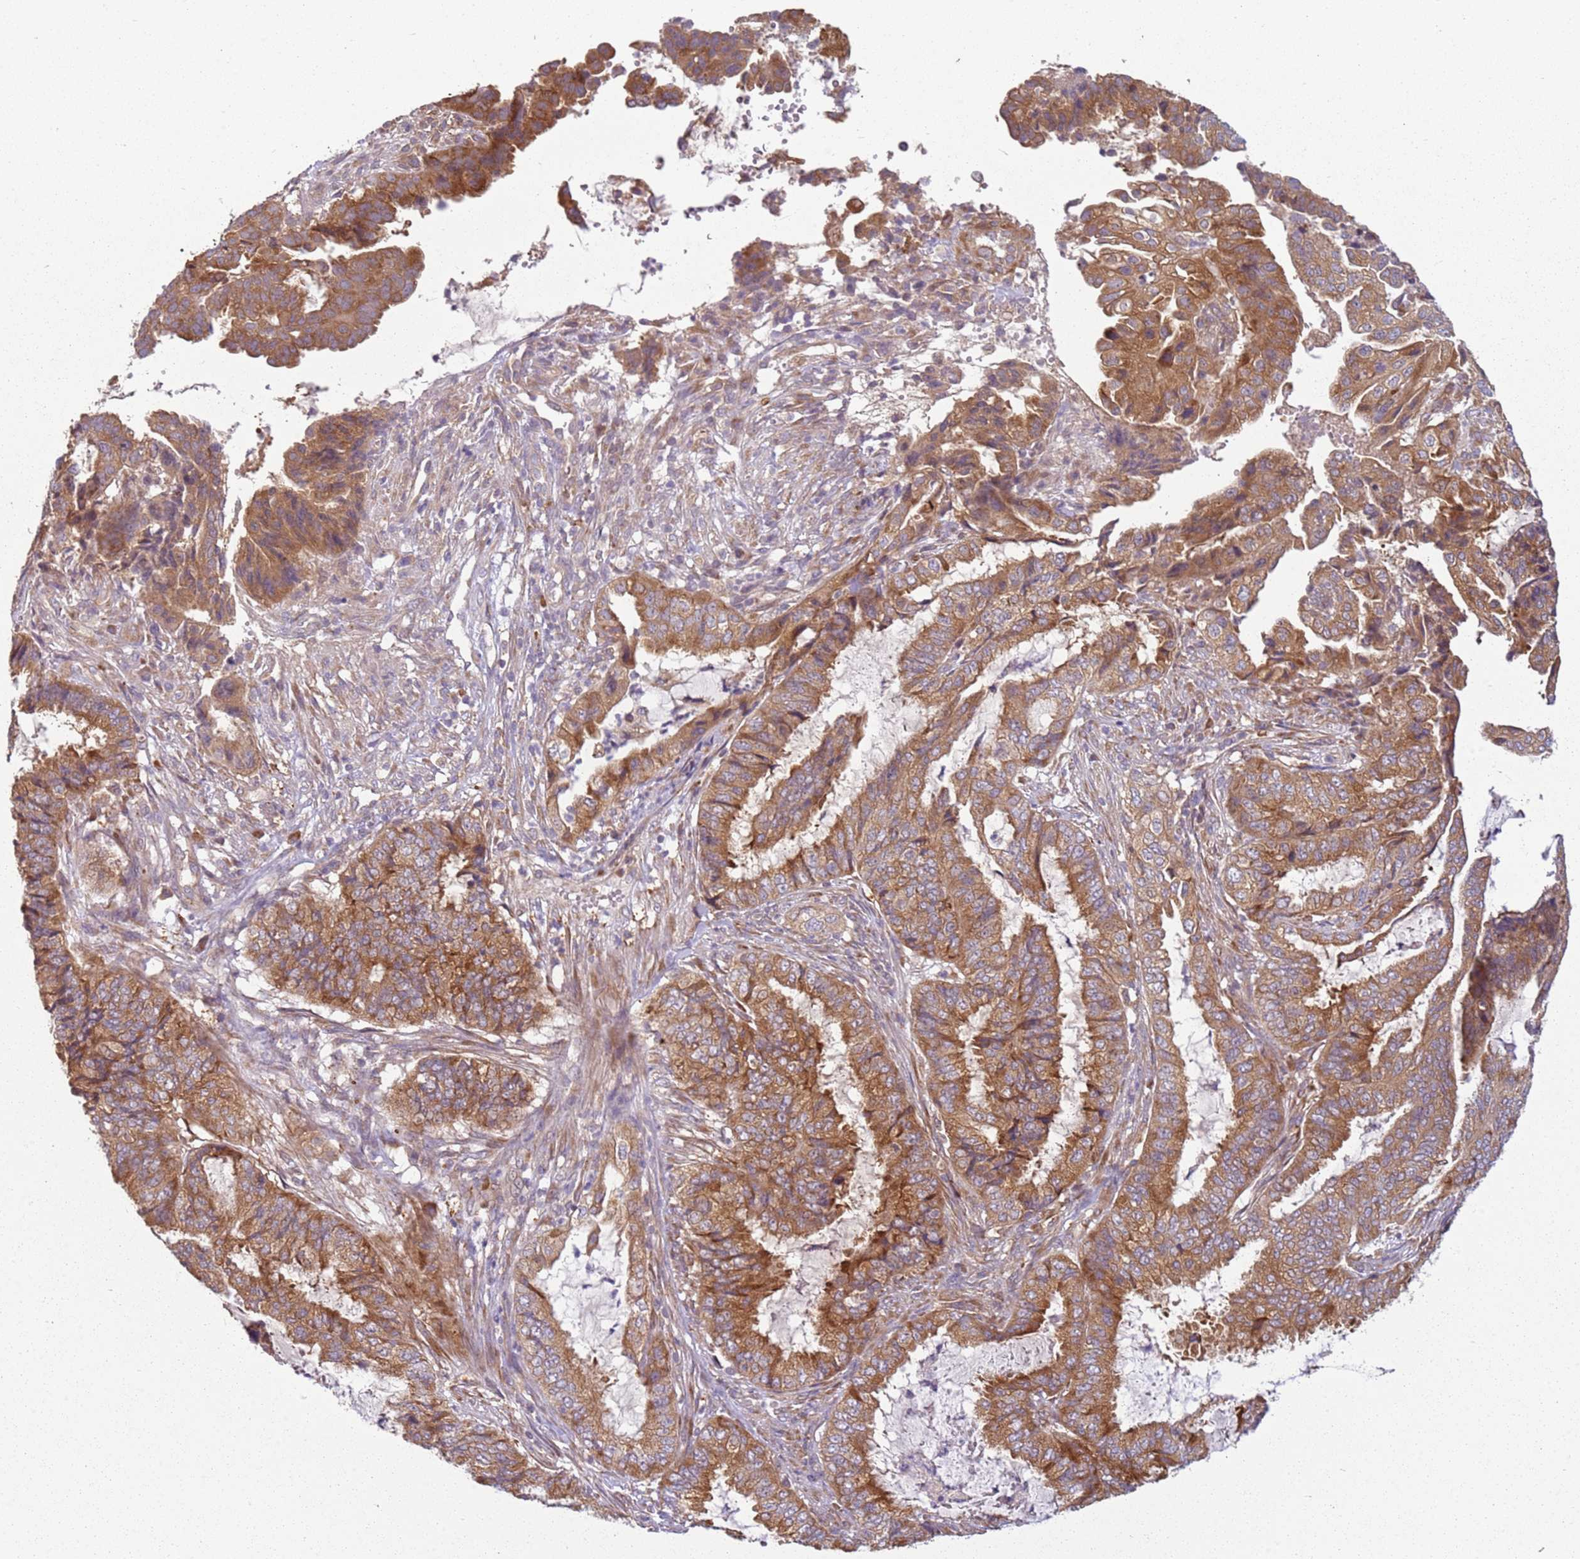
{"staining": {"intensity": "moderate", "quantity": ">75%", "location": "cytoplasmic/membranous"}, "tissue": "endometrial cancer", "cell_type": "Tumor cells", "image_type": "cancer", "snomed": [{"axis": "morphology", "description": "Adenocarcinoma, NOS"}, {"axis": "topography", "description": "Endometrium"}], "caption": "This is a photomicrograph of immunohistochemistry staining of endometrial adenocarcinoma, which shows moderate staining in the cytoplasmic/membranous of tumor cells.", "gene": "RPS28", "patient": {"sex": "female", "age": 51}}